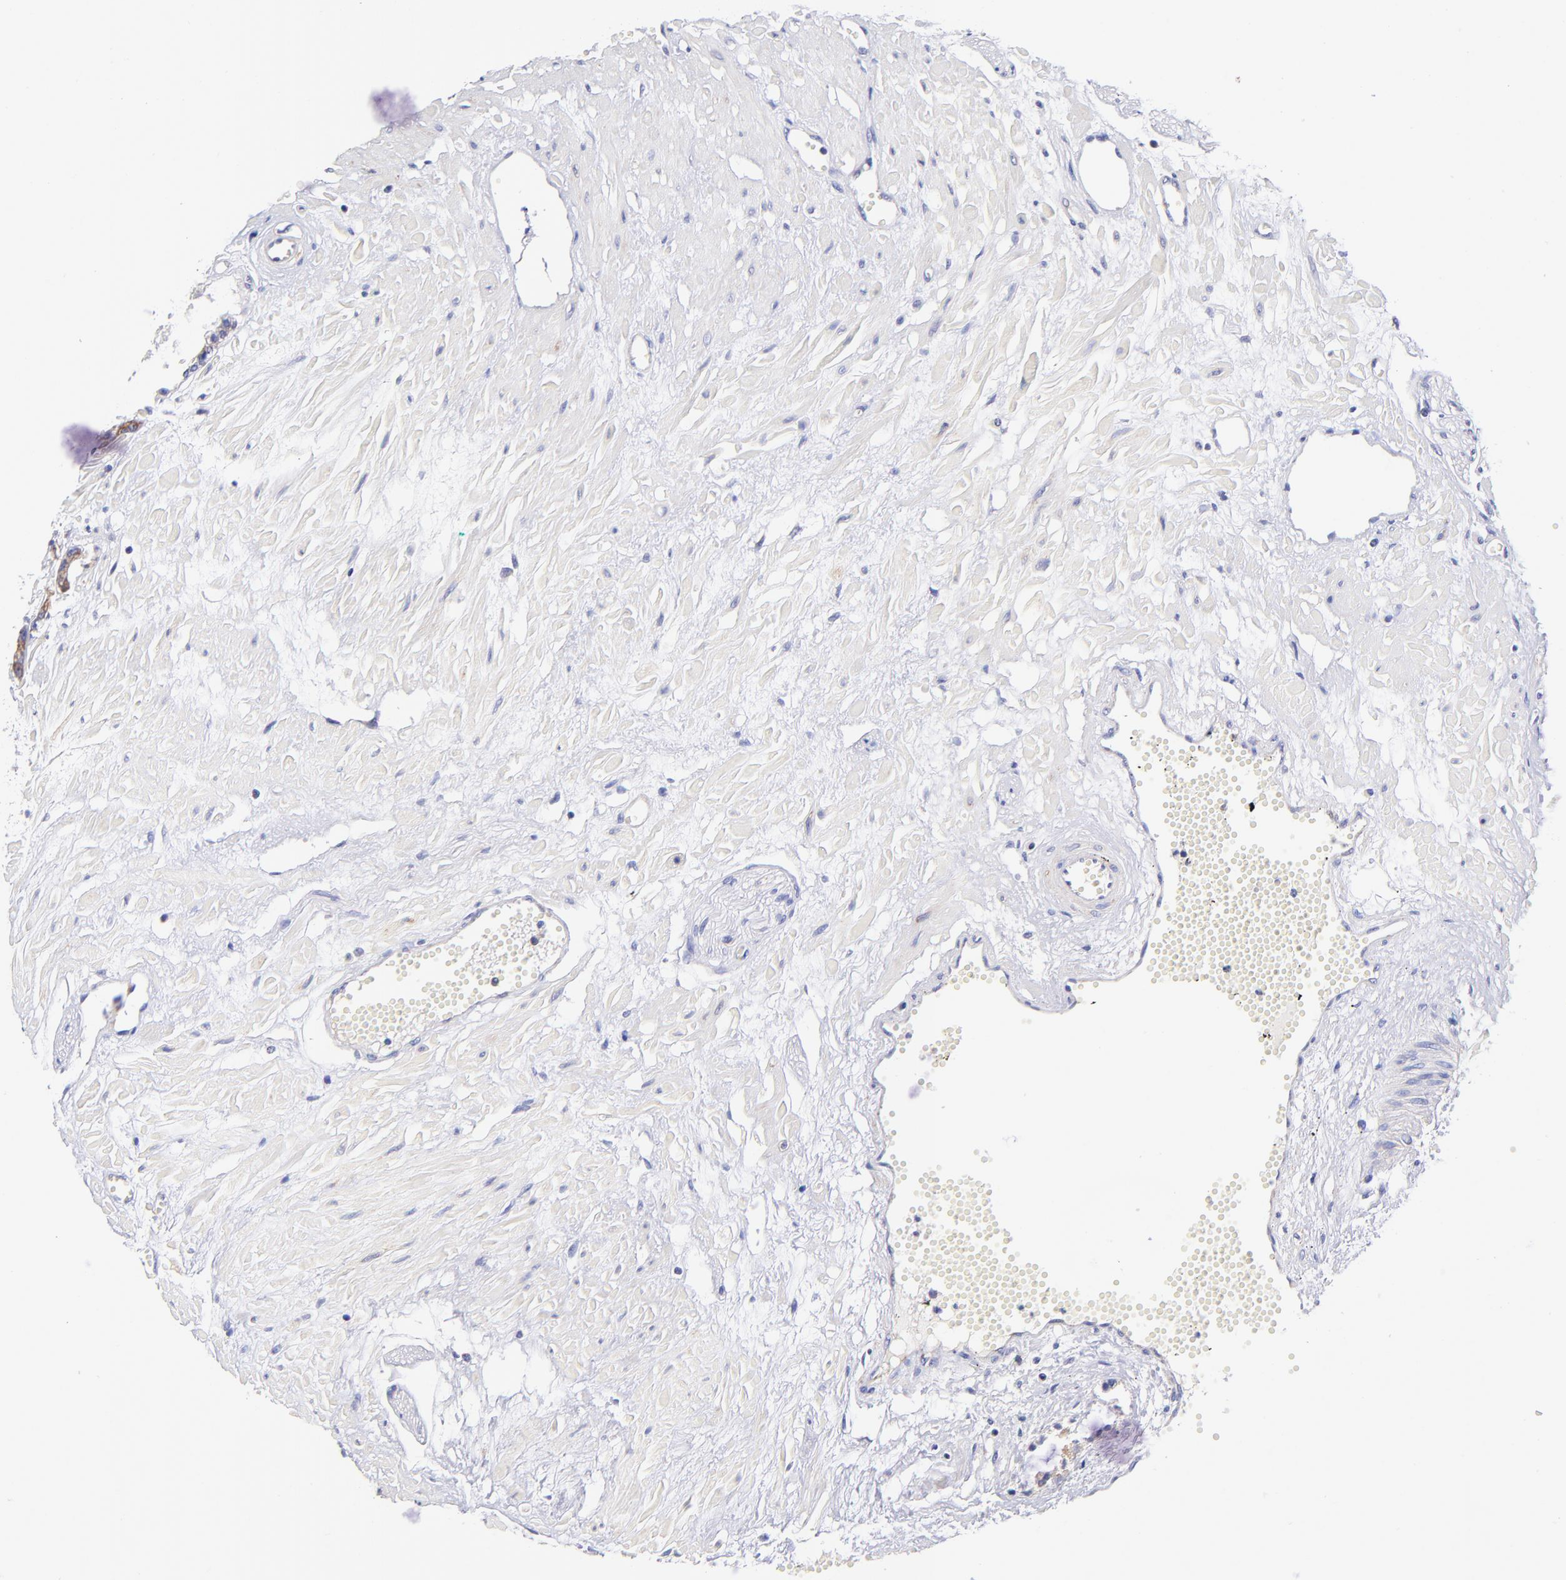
{"staining": {"intensity": "moderate", "quantity": "25%-75%", "location": "cytoplasmic/membranous"}, "tissue": "prostate cancer", "cell_type": "Tumor cells", "image_type": "cancer", "snomed": [{"axis": "morphology", "description": "Adenocarcinoma, High grade"}, {"axis": "topography", "description": "Prostate"}], "caption": "Tumor cells display medium levels of moderate cytoplasmic/membranous expression in approximately 25%-75% of cells in human high-grade adenocarcinoma (prostate).", "gene": "NDUFB7", "patient": {"sex": "male", "age": 56}}